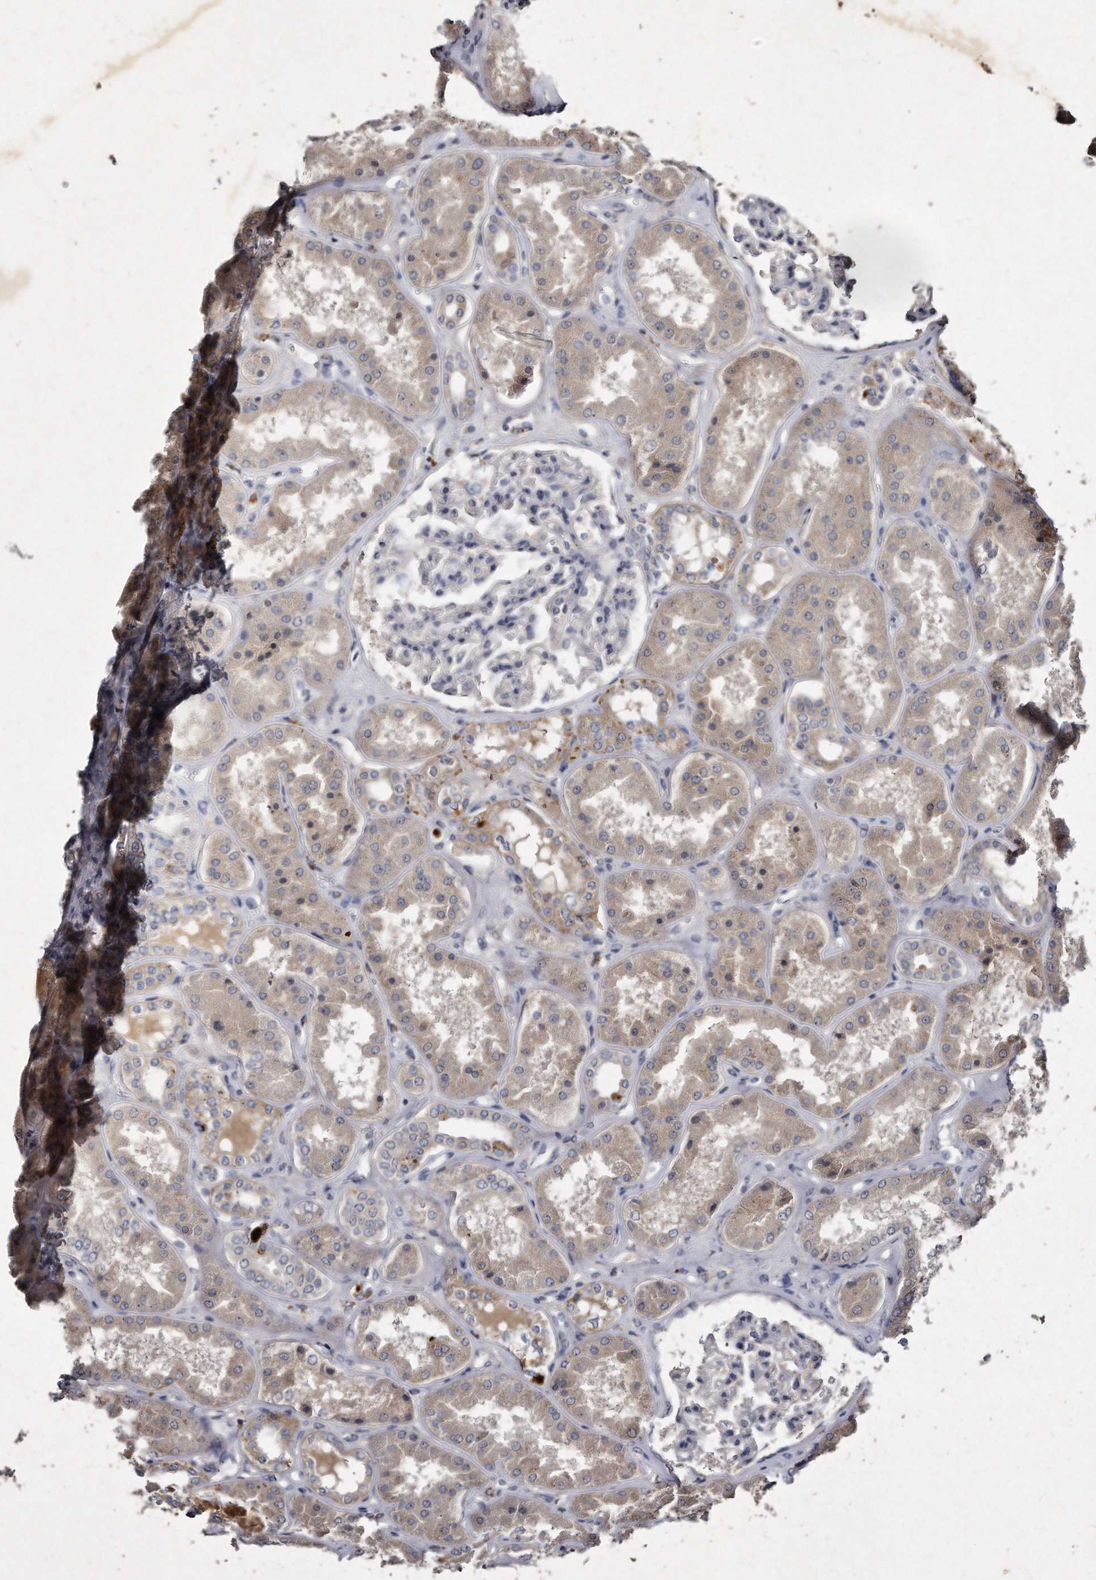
{"staining": {"intensity": "negative", "quantity": "none", "location": "none"}, "tissue": "kidney", "cell_type": "Cells in glomeruli", "image_type": "normal", "snomed": [{"axis": "morphology", "description": "Normal tissue, NOS"}, {"axis": "topography", "description": "Kidney"}], "caption": "IHC micrograph of unremarkable human kidney stained for a protein (brown), which exhibits no expression in cells in glomeruli. (DAB immunohistochemistry (IHC) visualized using brightfield microscopy, high magnification).", "gene": "KLHDC3", "patient": {"sex": "female", "age": 56}}